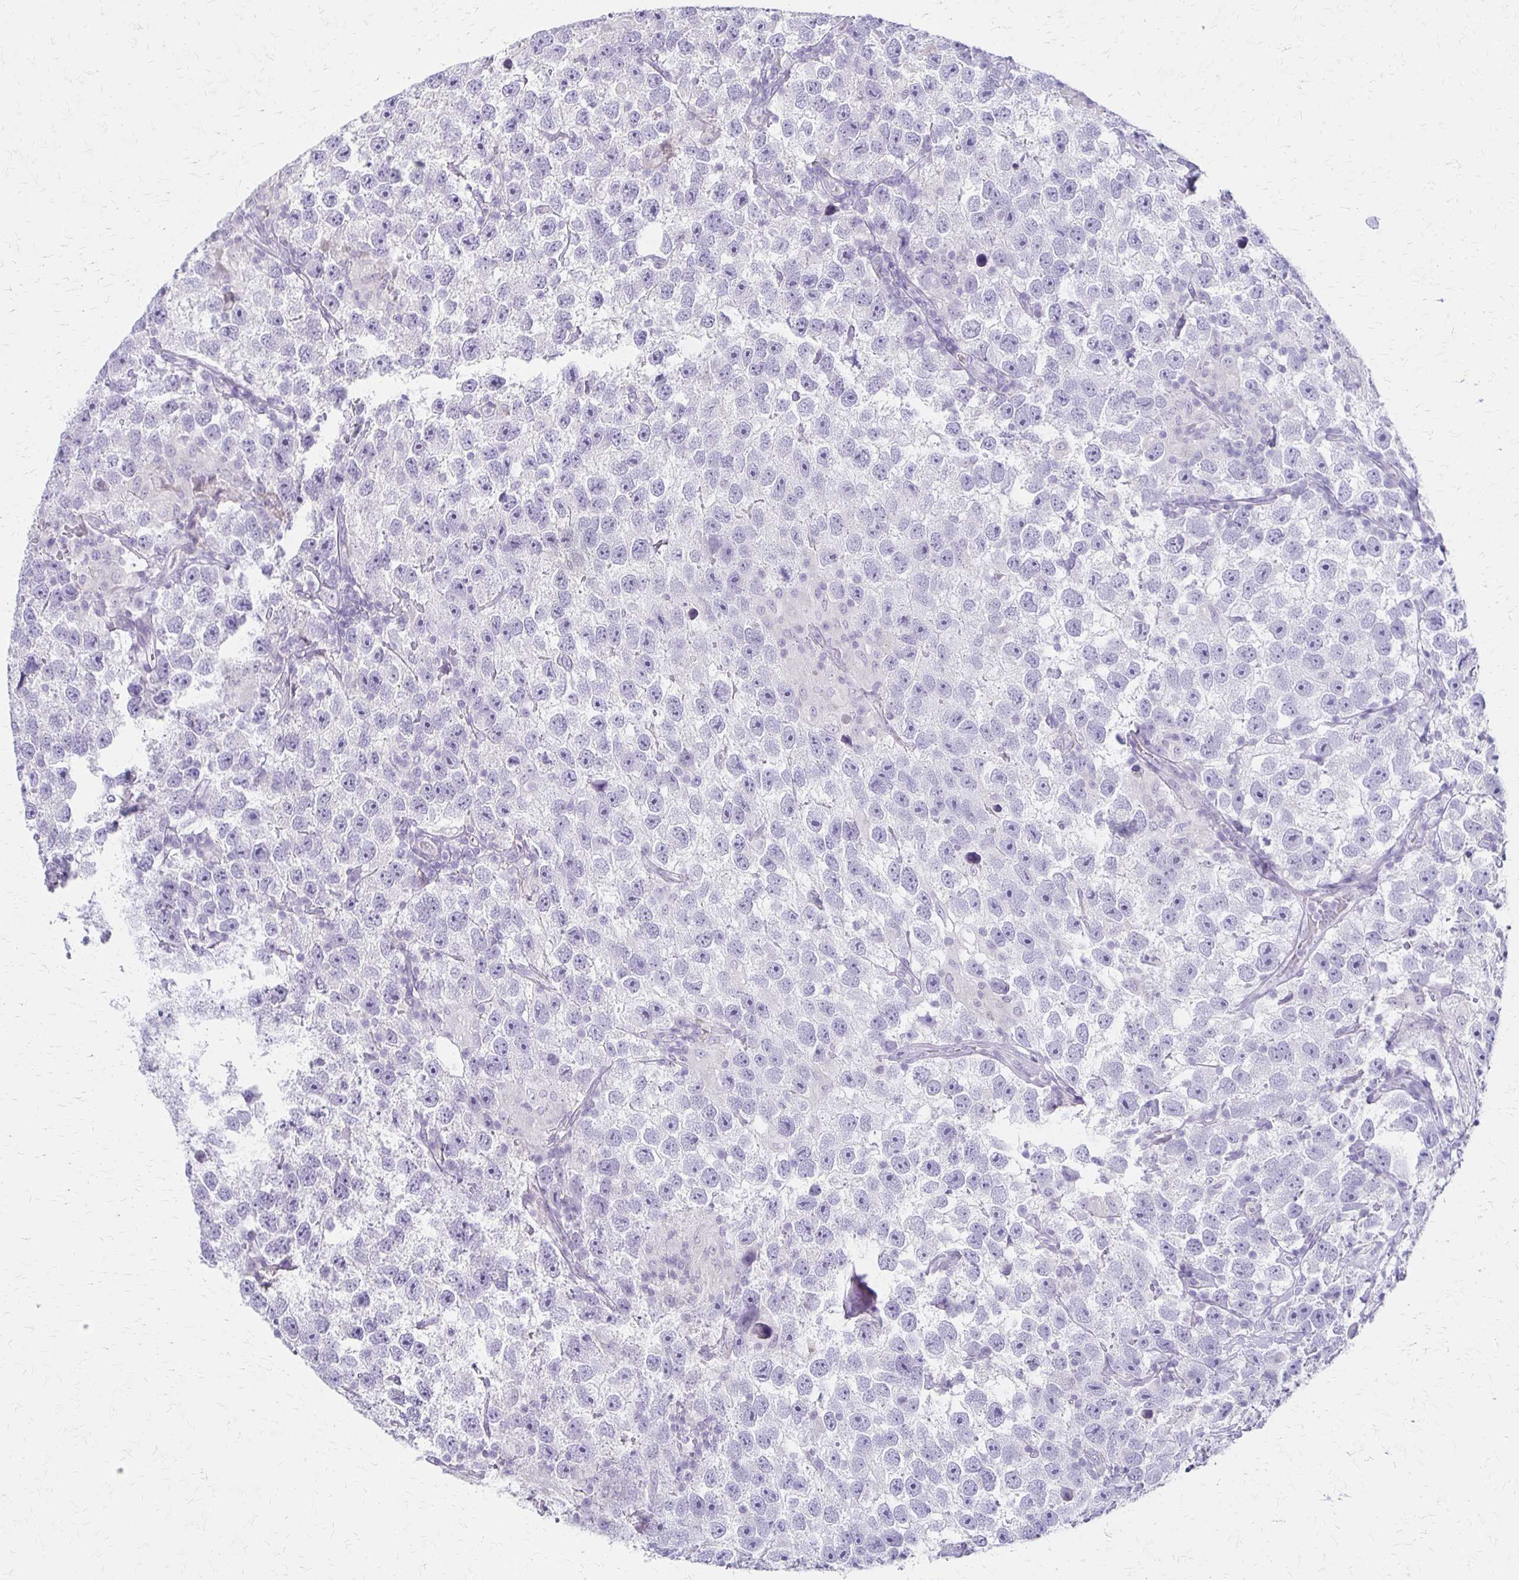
{"staining": {"intensity": "negative", "quantity": "none", "location": "none"}, "tissue": "testis cancer", "cell_type": "Tumor cells", "image_type": "cancer", "snomed": [{"axis": "morphology", "description": "Seminoma, NOS"}, {"axis": "topography", "description": "Testis"}], "caption": "DAB immunohistochemical staining of testis seminoma displays no significant staining in tumor cells.", "gene": "IVL", "patient": {"sex": "male", "age": 26}}